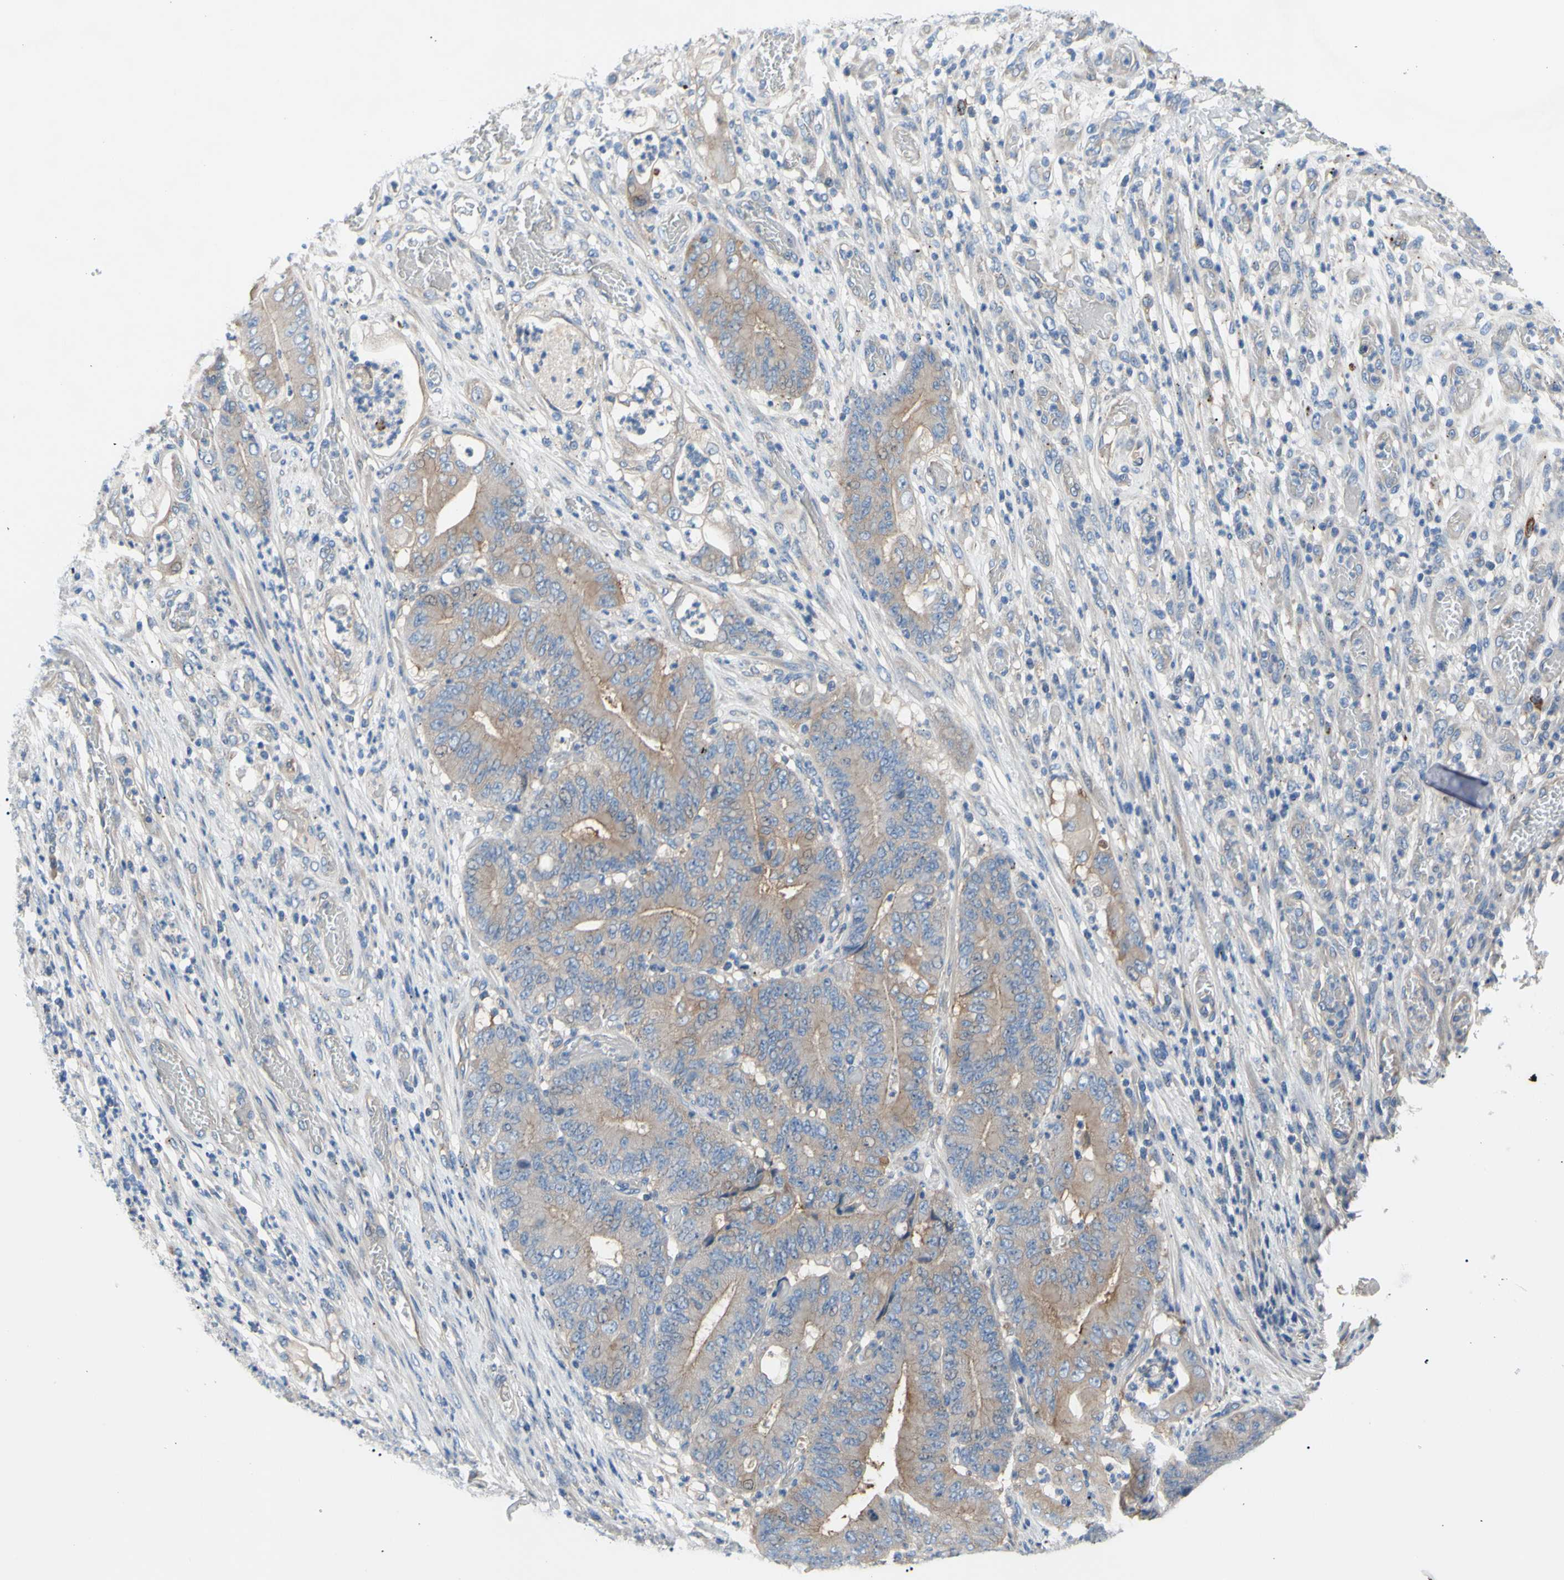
{"staining": {"intensity": "weak", "quantity": "25%-75%", "location": "cytoplasmic/membranous"}, "tissue": "stomach cancer", "cell_type": "Tumor cells", "image_type": "cancer", "snomed": [{"axis": "morphology", "description": "Adenocarcinoma, NOS"}, {"axis": "topography", "description": "Stomach"}], "caption": "Tumor cells reveal weak cytoplasmic/membranous expression in about 25%-75% of cells in stomach adenocarcinoma.", "gene": "TMEM59L", "patient": {"sex": "female", "age": 73}}